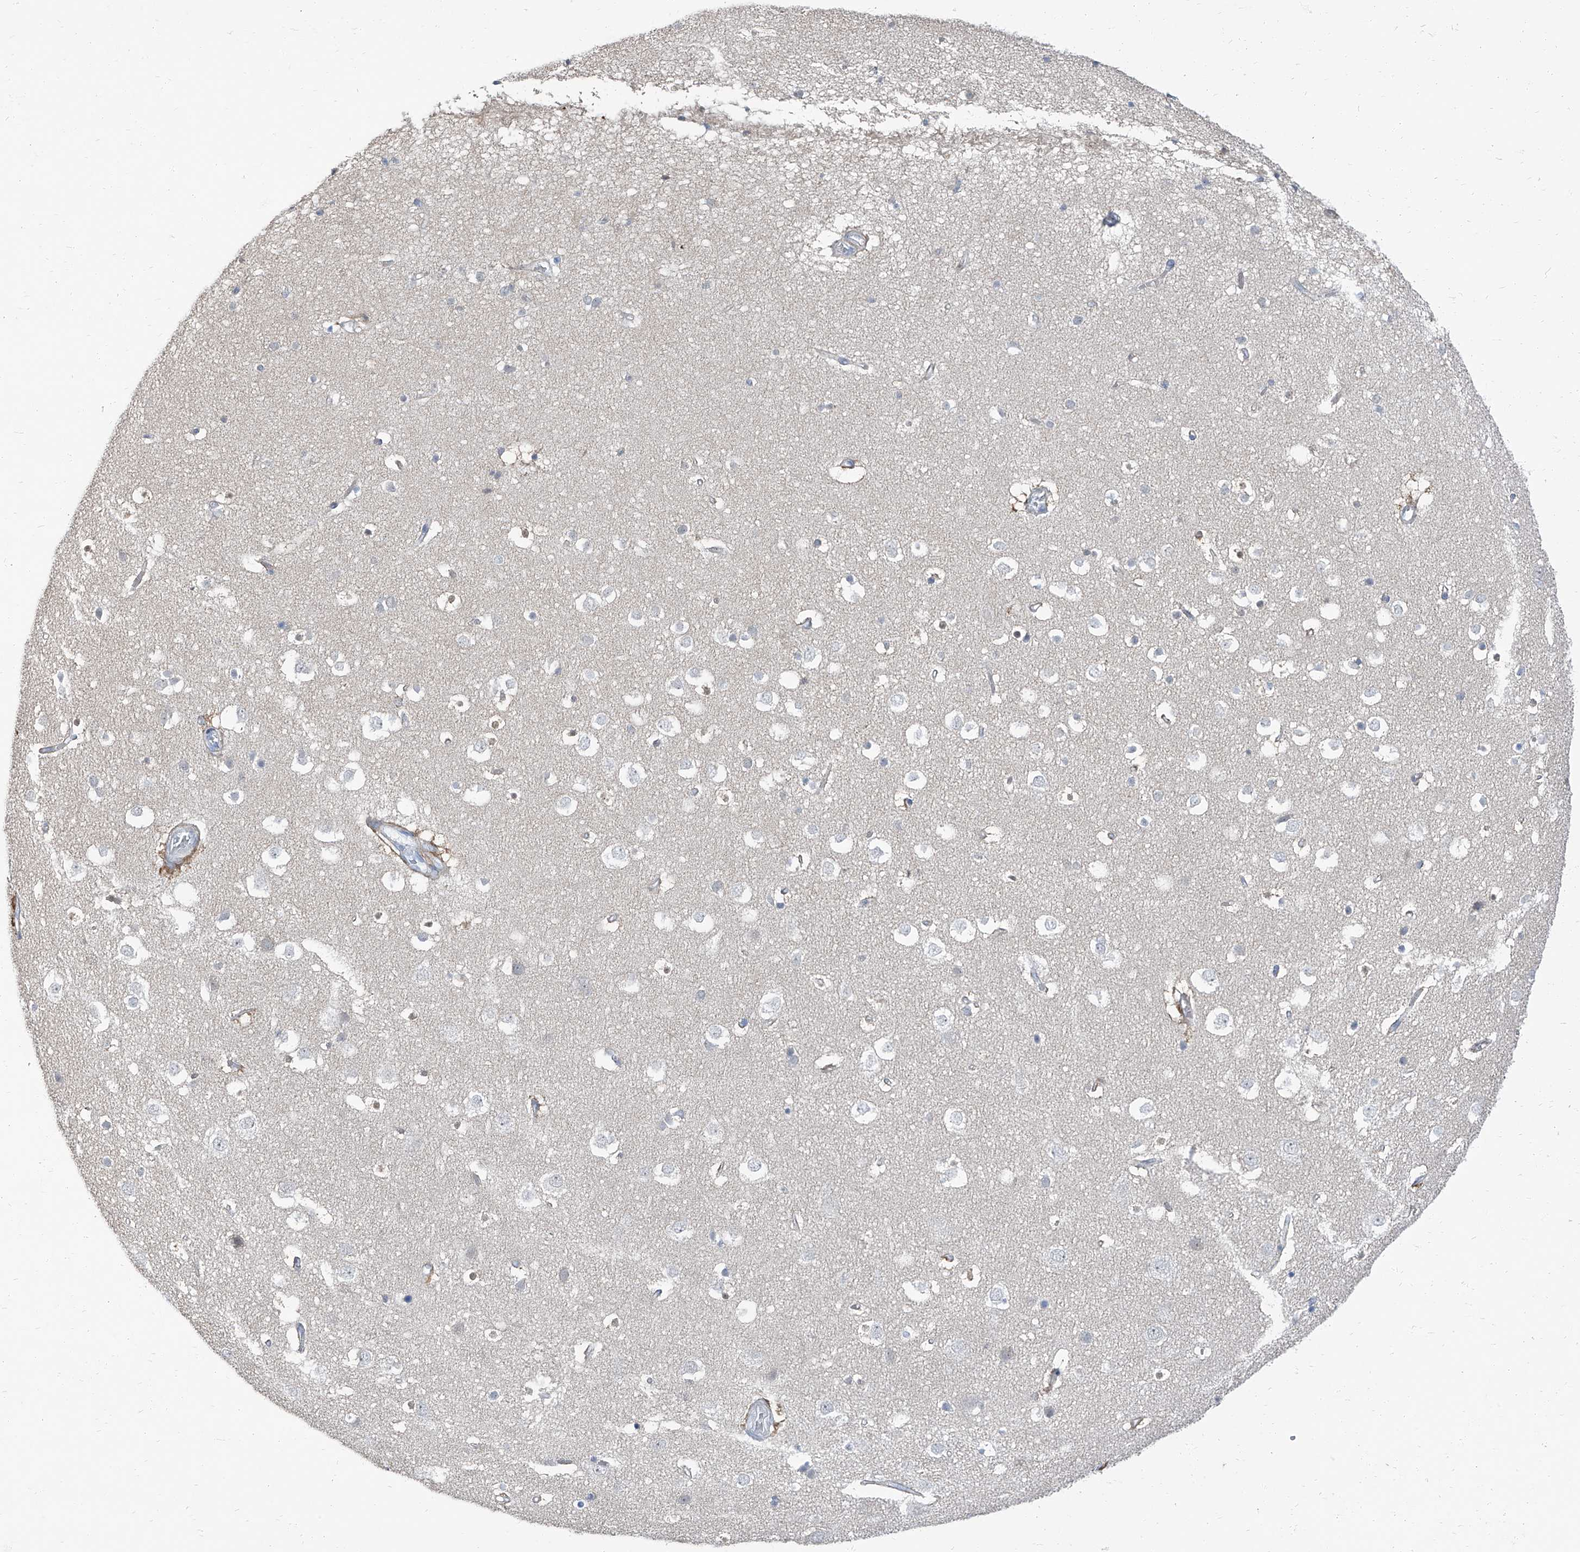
{"staining": {"intensity": "negative", "quantity": "none", "location": "none"}, "tissue": "cerebral cortex", "cell_type": "Endothelial cells", "image_type": "normal", "snomed": [{"axis": "morphology", "description": "Normal tissue, NOS"}, {"axis": "topography", "description": "Cerebral cortex"}], "caption": "Endothelial cells show no significant staining in unremarkable cerebral cortex. The staining was performed using DAB to visualize the protein expression in brown, while the nuclei were stained in blue with hematoxylin (Magnification: 20x).", "gene": "HOXA3", "patient": {"sex": "male", "age": 54}}